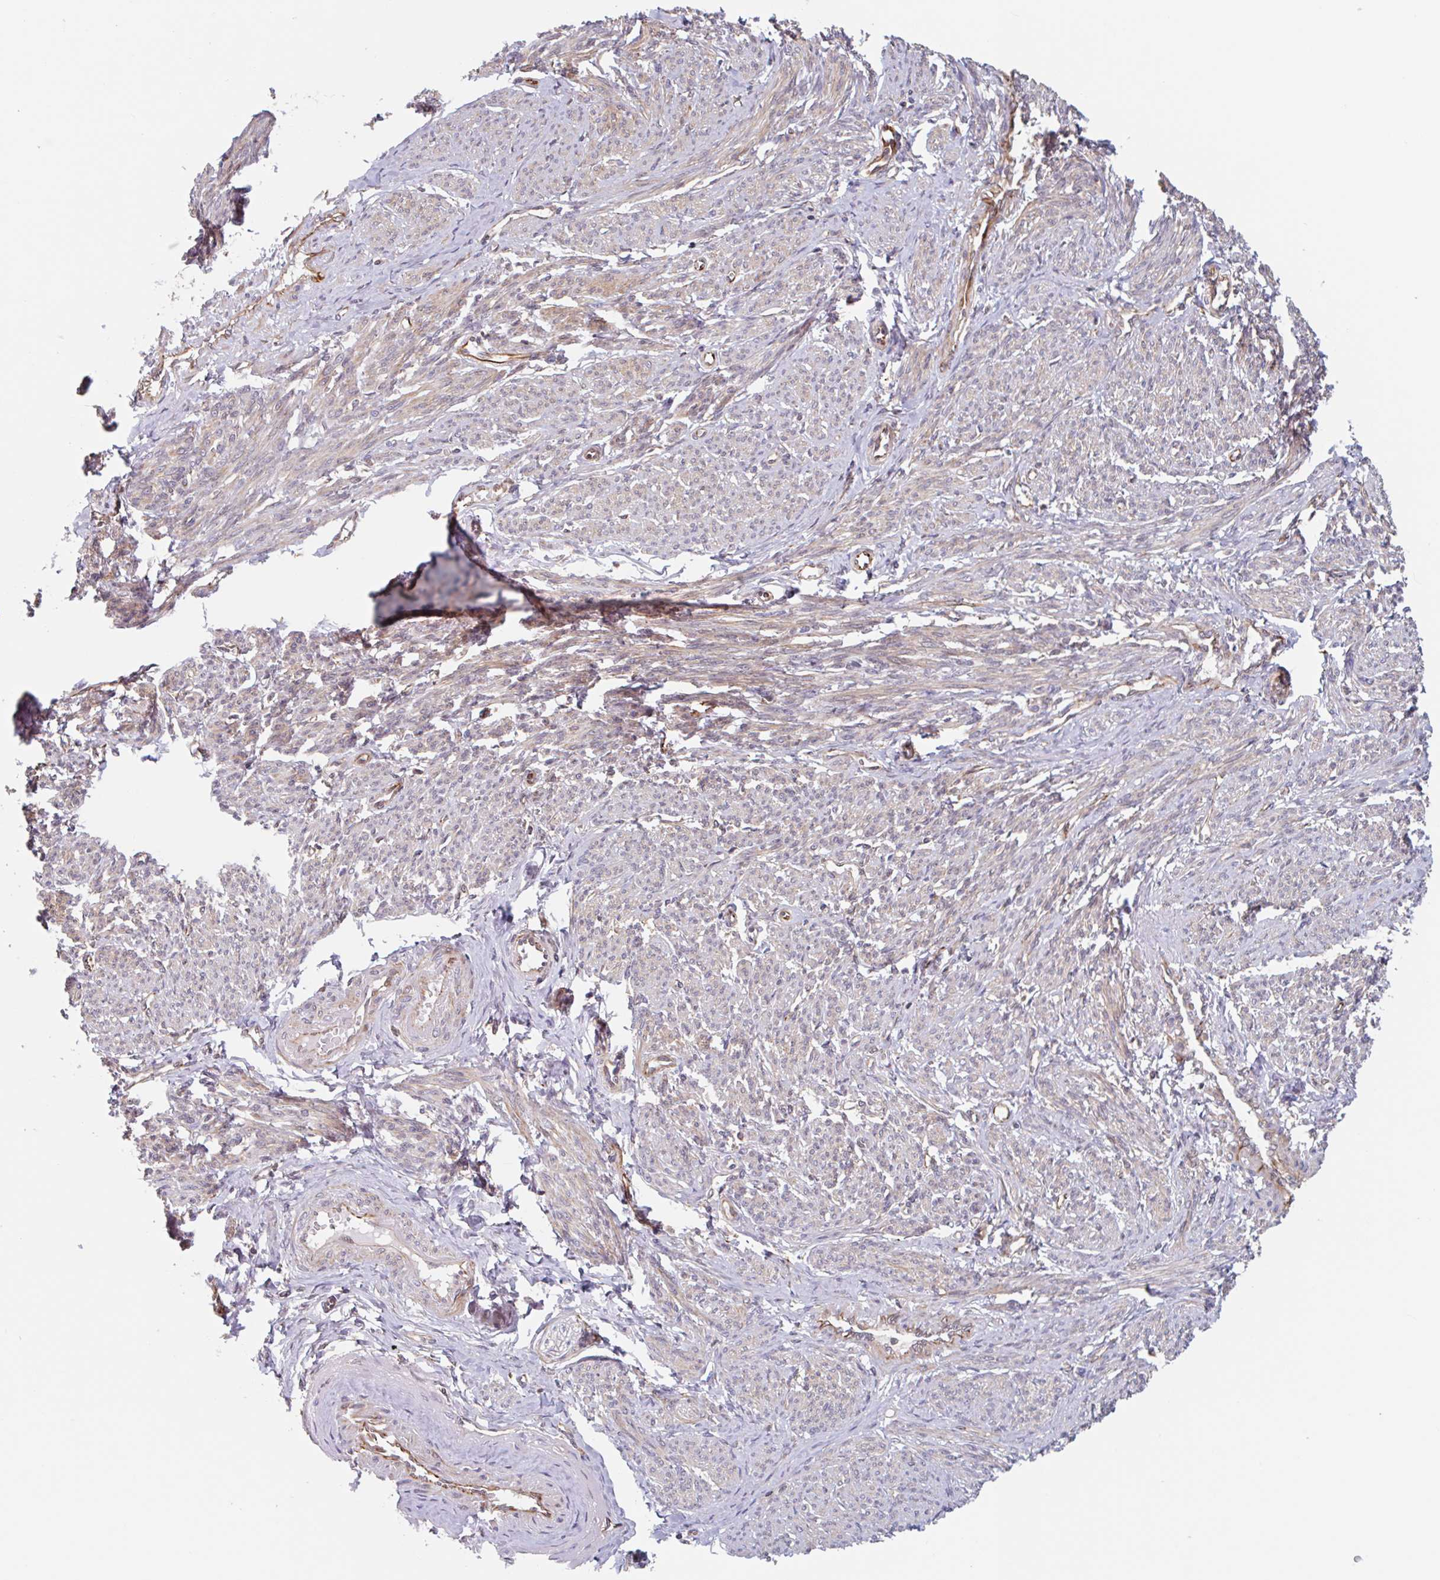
{"staining": {"intensity": "moderate", "quantity": "25%-75%", "location": "cytoplasmic/membranous"}, "tissue": "smooth muscle", "cell_type": "Smooth muscle cells", "image_type": "normal", "snomed": [{"axis": "morphology", "description": "Normal tissue, NOS"}, {"axis": "topography", "description": "Smooth muscle"}], "caption": "IHC of unremarkable smooth muscle displays medium levels of moderate cytoplasmic/membranous staining in about 25%-75% of smooth muscle cells.", "gene": "NUB1", "patient": {"sex": "female", "age": 65}}